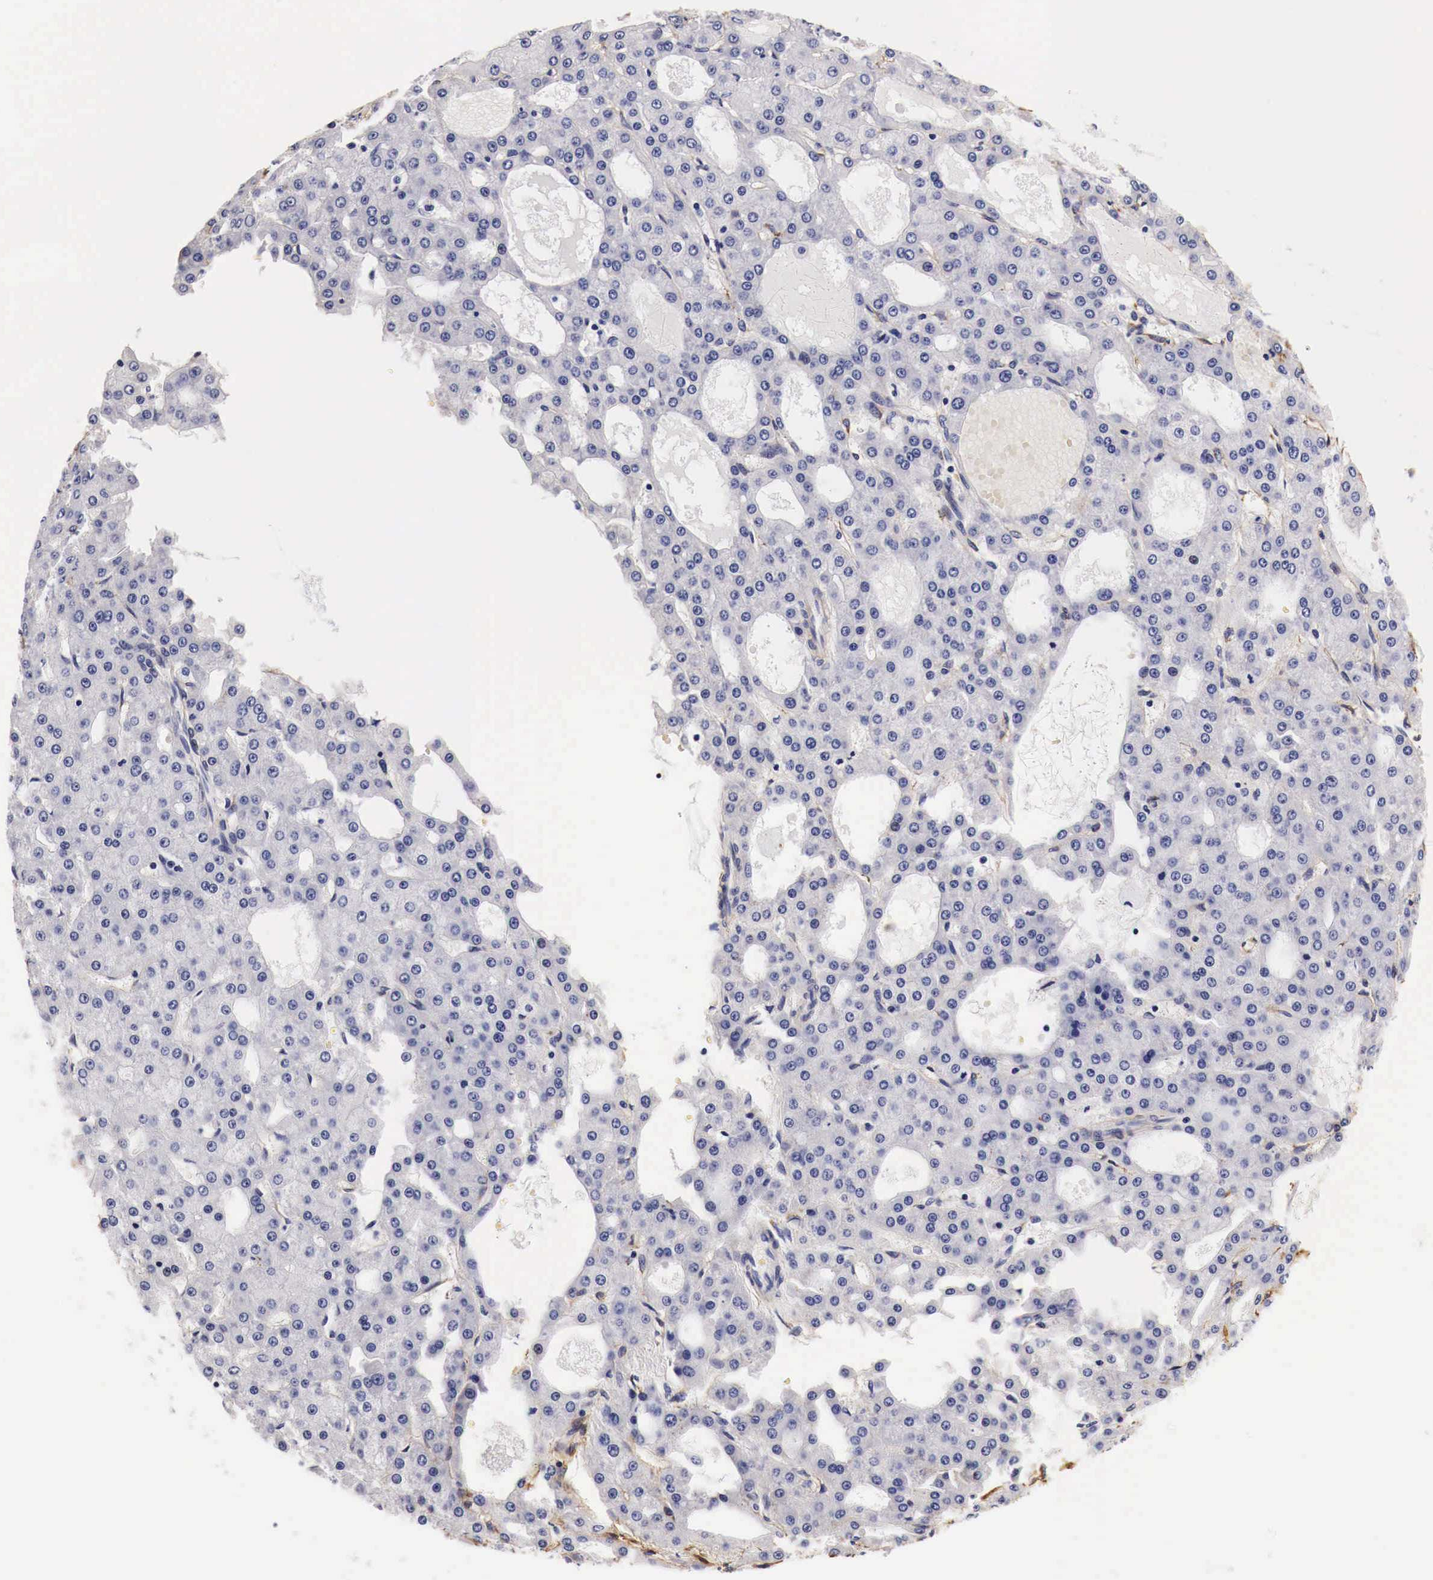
{"staining": {"intensity": "negative", "quantity": "none", "location": "none"}, "tissue": "liver cancer", "cell_type": "Tumor cells", "image_type": "cancer", "snomed": [{"axis": "morphology", "description": "Carcinoma, Hepatocellular, NOS"}, {"axis": "topography", "description": "Liver"}], "caption": "Photomicrograph shows no protein positivity in tumor cells of liver cancer tissue.", "gene": "LAMB2", "patient": {"sex": "male", "age": 47}}